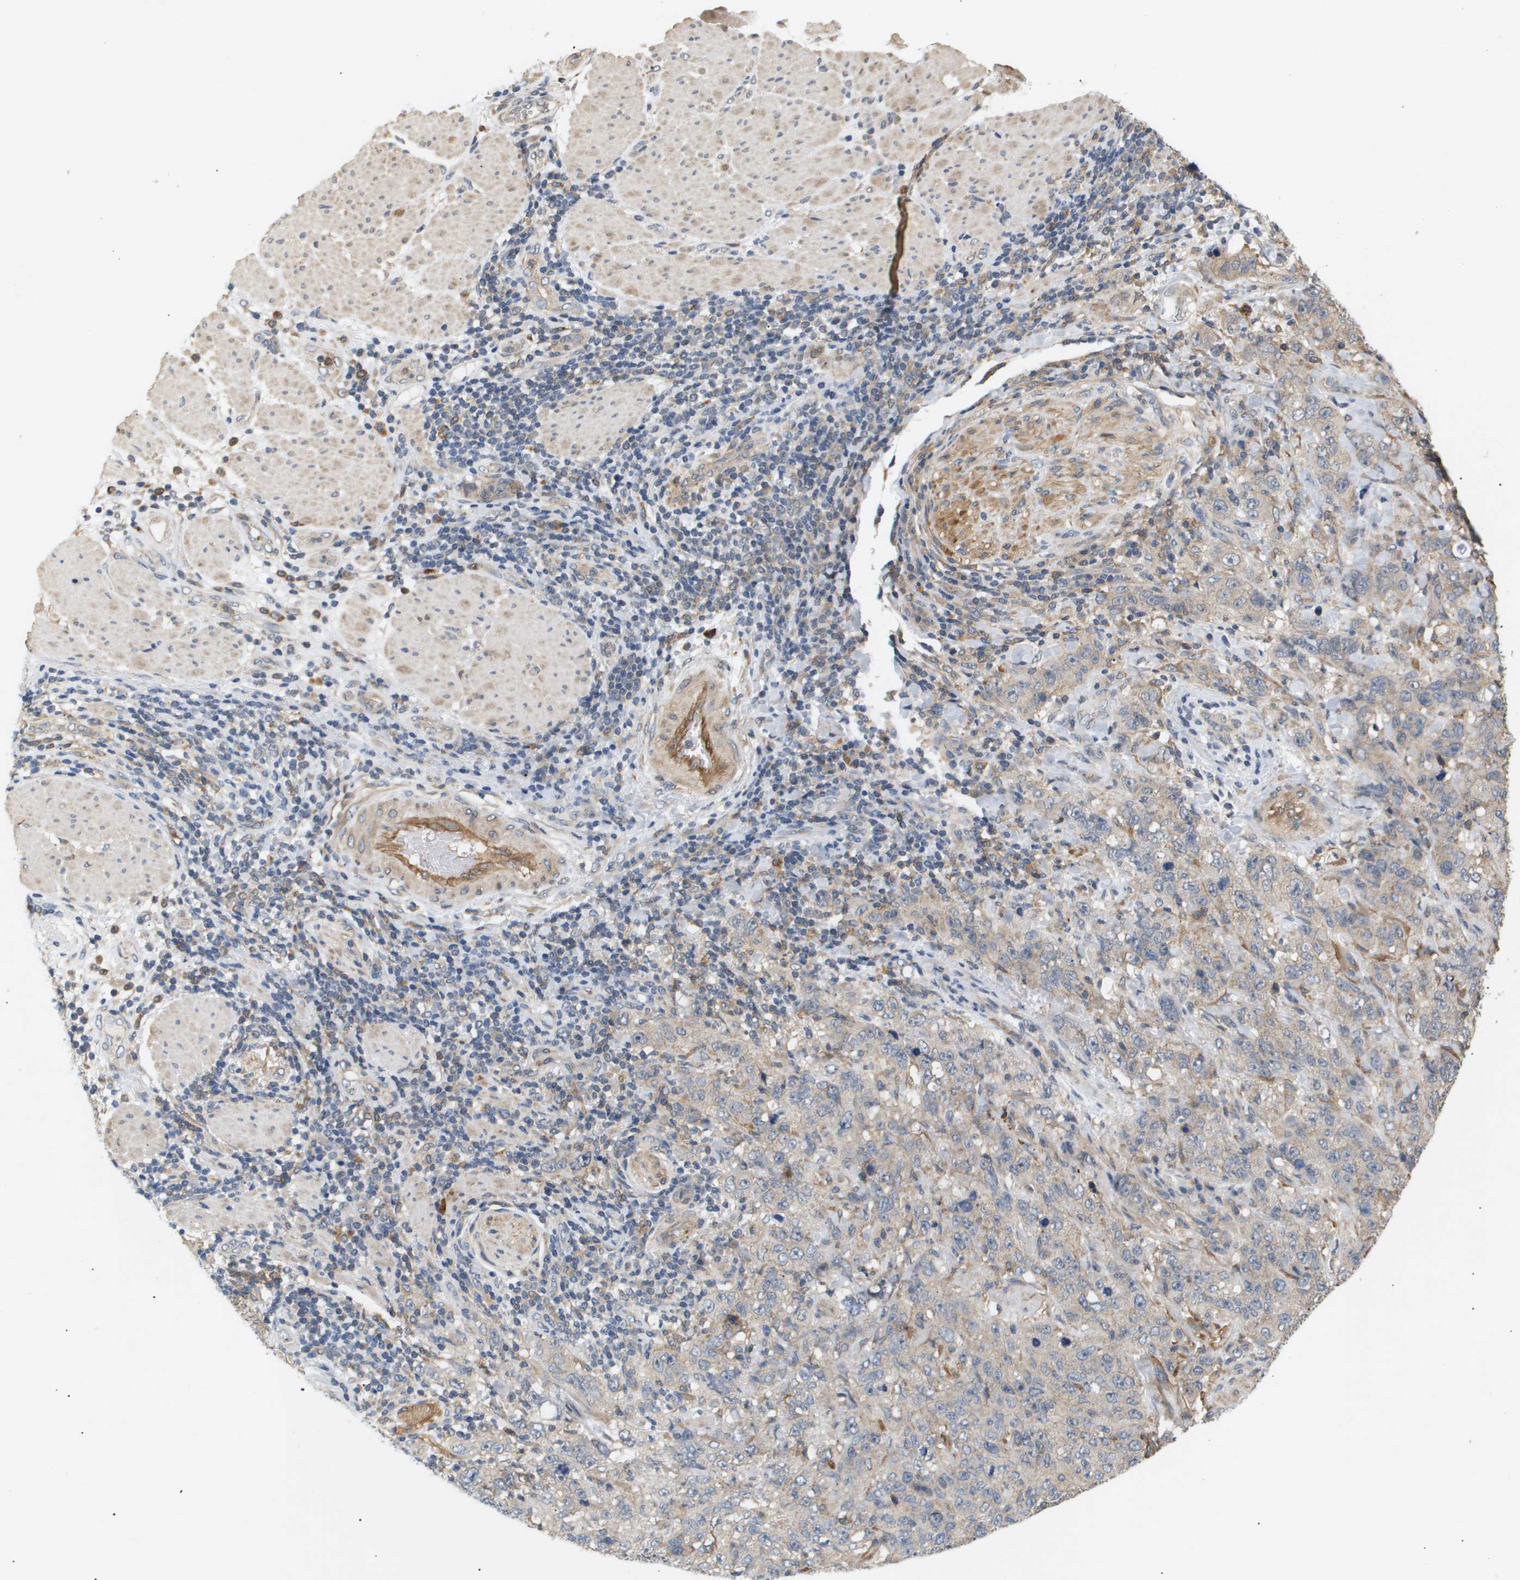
{"staining": {"intensity": "weak", "quantity": "<25%", "location": "cytoplasmic/membranous"}, "tissue": "stomach cancer", "cell_type": "Tumor cells", "image_type": "cancer", "snomed": [{"axis": "morphology", "description": "Adenocarcinoma, NOS"}, {"axis": "topography", "description": "Stomach"}], "caption": "Tumor cells show no significant protein expression in stomach adenocarcinoma.", "gene": "CORO2B", "patient": {"sex": "male", "age": 48}}